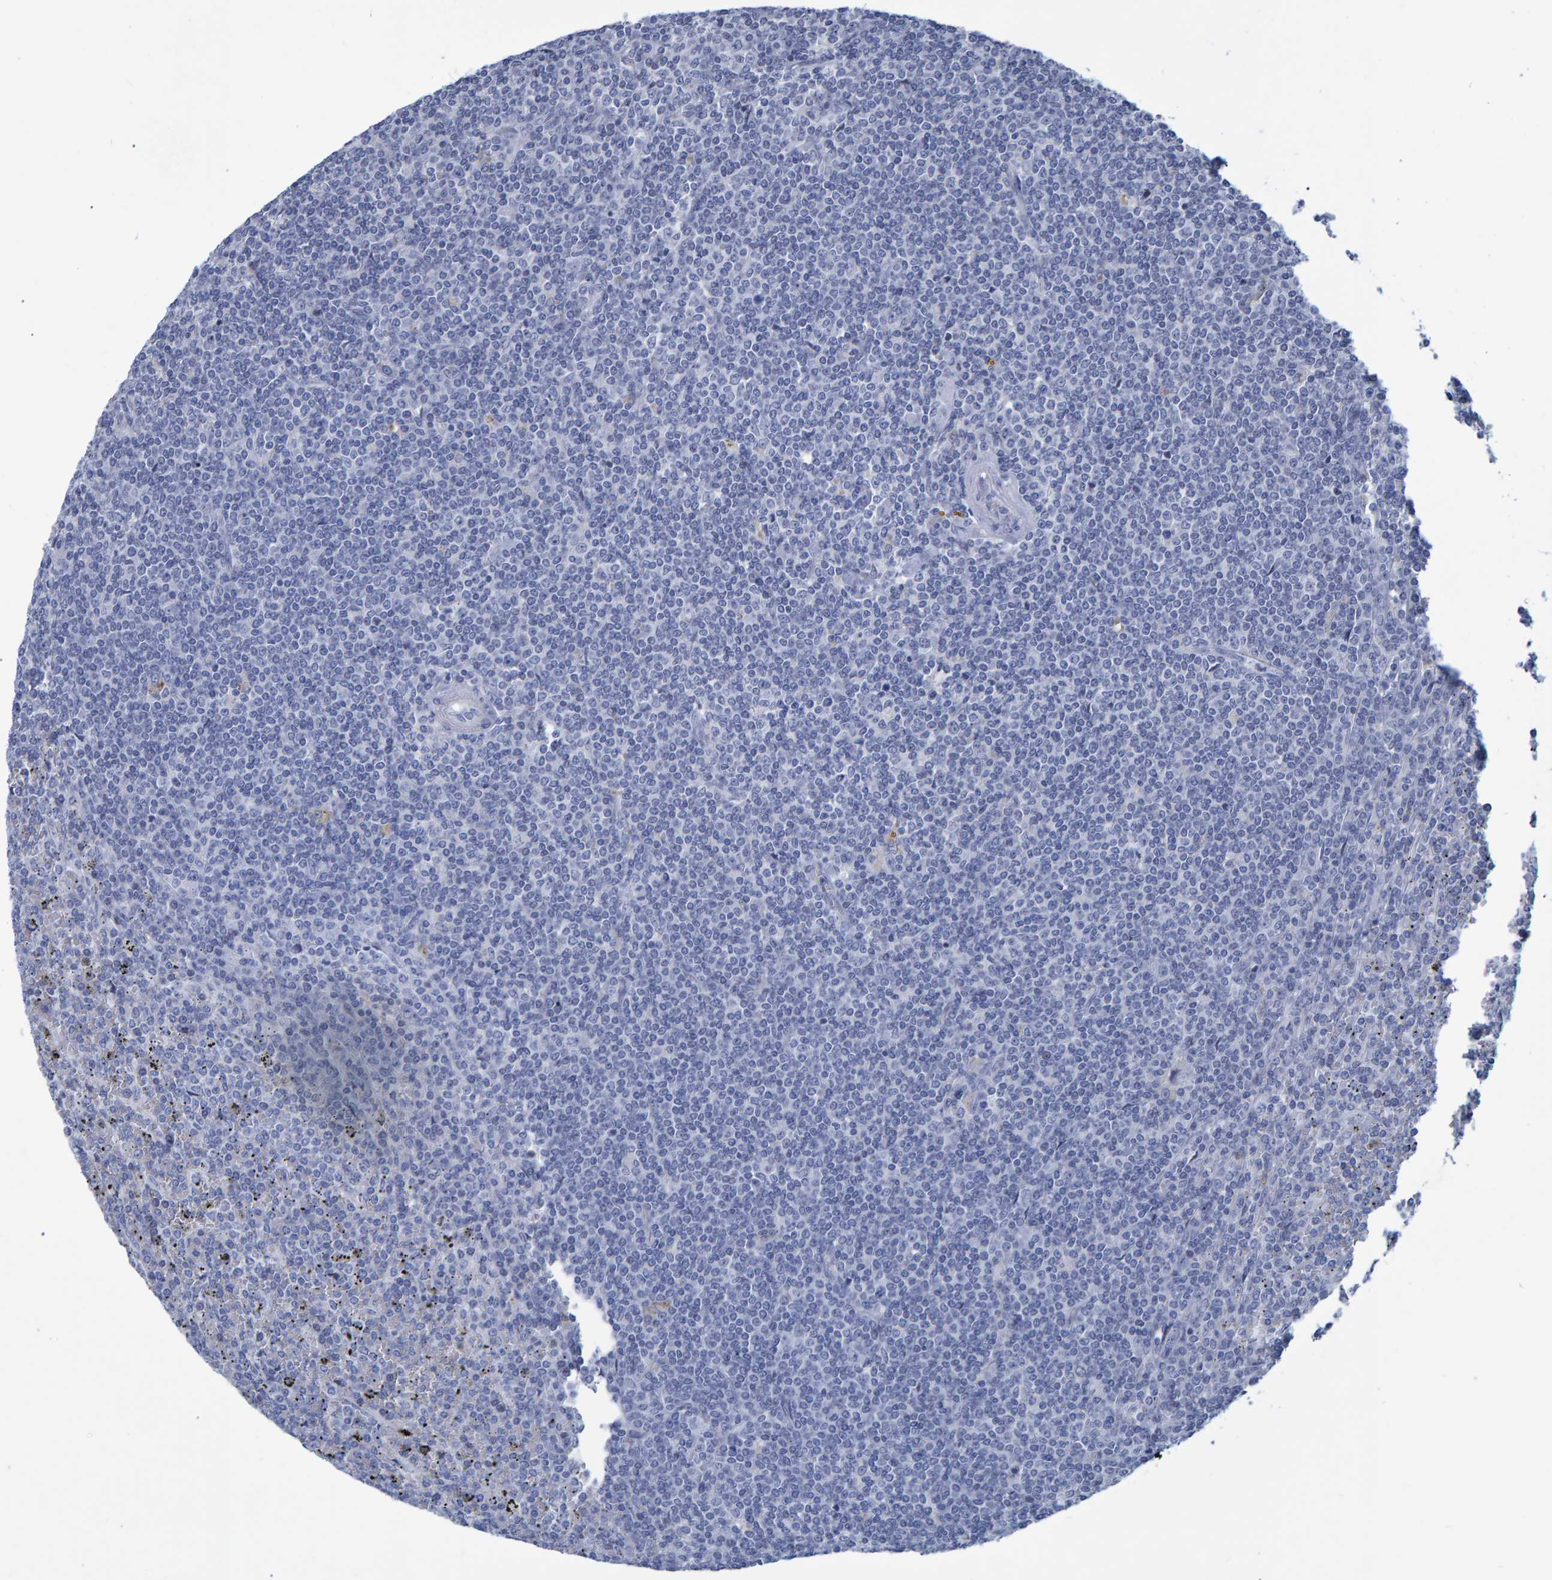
{"staining": {"intensity": "negative", "quantity": "none", "location": "none"}, "tissue": "lymphoma", "cell_type": "Tumor cells", "image_type": "cancer", "snomed": [{"axis": "morphology", "description": "Malignant lymphoma, non-Hodgkin's type, Low grade"}, {"axis": "topography", "description": "Spleen"}], "caption": "IHC of low-grade malignant lymphoma, non-Hodgkin's type shows no staining in tumor cells.", "gene": "PROCA1", "patient": {"sex": "female", "age": 19}}